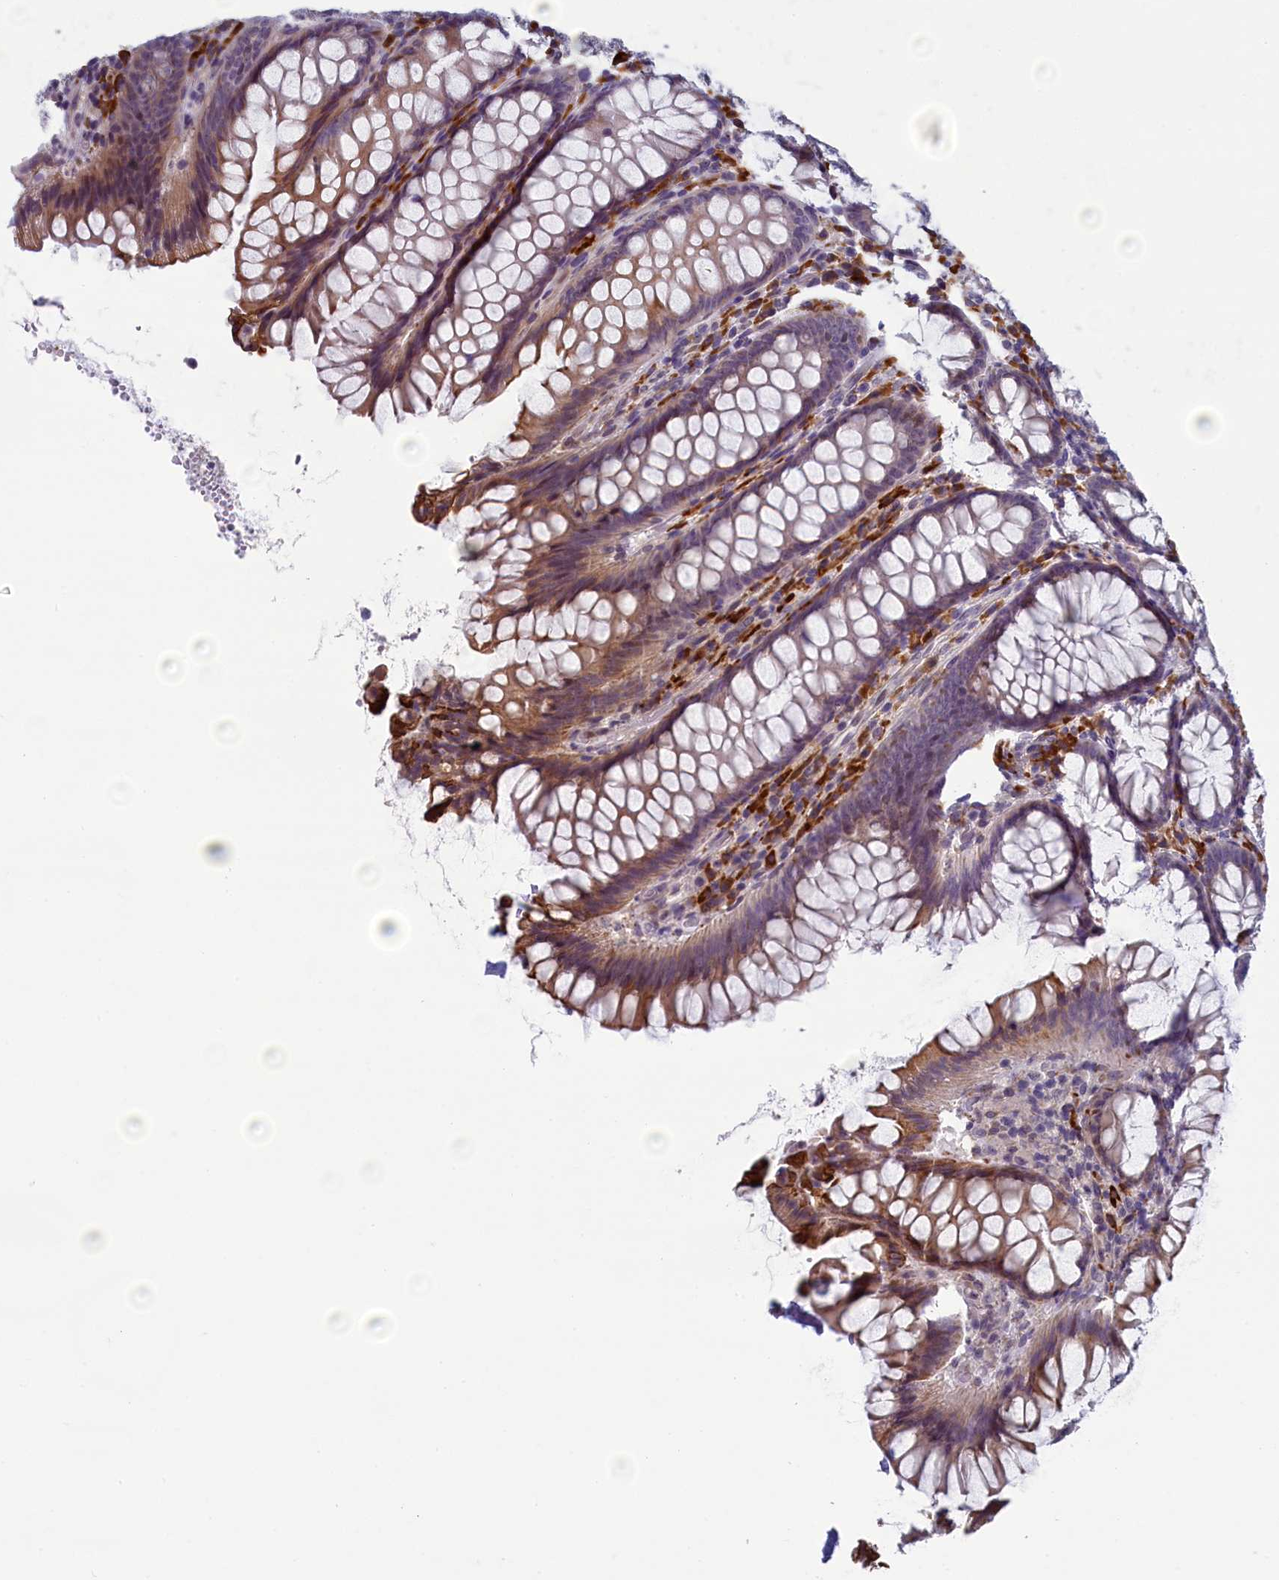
{"staining": {"intensity": "negative", "quantity": "none", "location": "none"}, "tissue": "colon", "cell_type": "Endothelial cells", "image_type": "normal", "snomed": [{"axis": "morphology", "description": "Normal tissue, NOS"}, {"axis": "topography", "description": "Colon"}], "caption": "This is an immunohistochemistry image of benign colon. There is no staining in endothelial cells.", "gene": "CNEP1R1", "patient": {"sex": "female", "age": 79}}